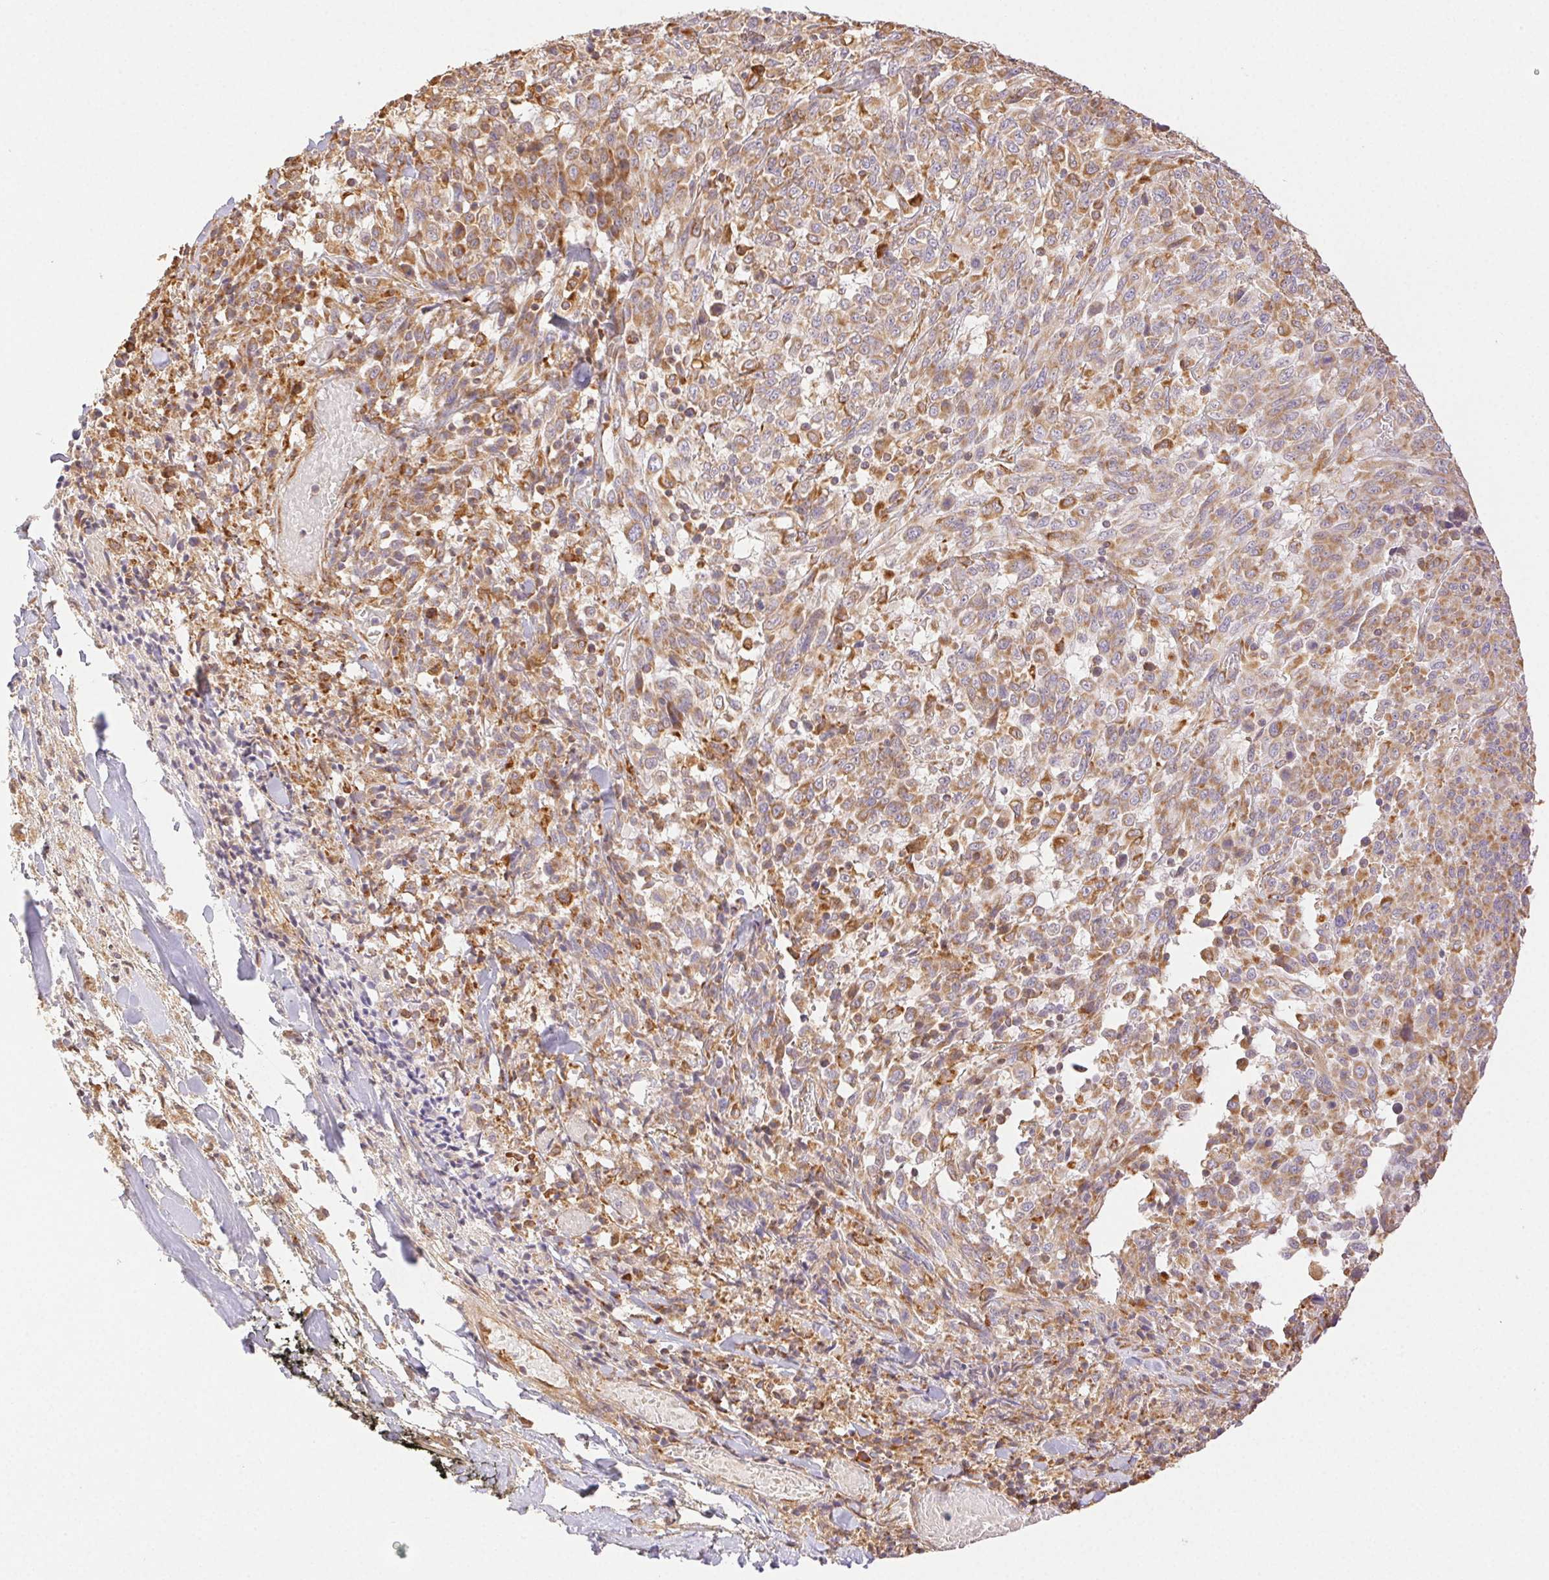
{"staining": {"intensity": "moderate", "quantity": ">75%", "location": "cytoplasmic/membranous"}, "tissue": "melanoma", "cell_type": "Tumor cells", "image_type": "cancer", "snomed": [{"axis": "morphology", "description": "Malignant melanoma, NOS"}, {"axis": "topography", "description": "Skin"}], "caption": "A brown stain highlights moderate cytoplasmic/membranous positivity of a protein in melanoma tumor cells.", "gene": "ENTREP1", "patient": {"sex": "female", "age": 91}}